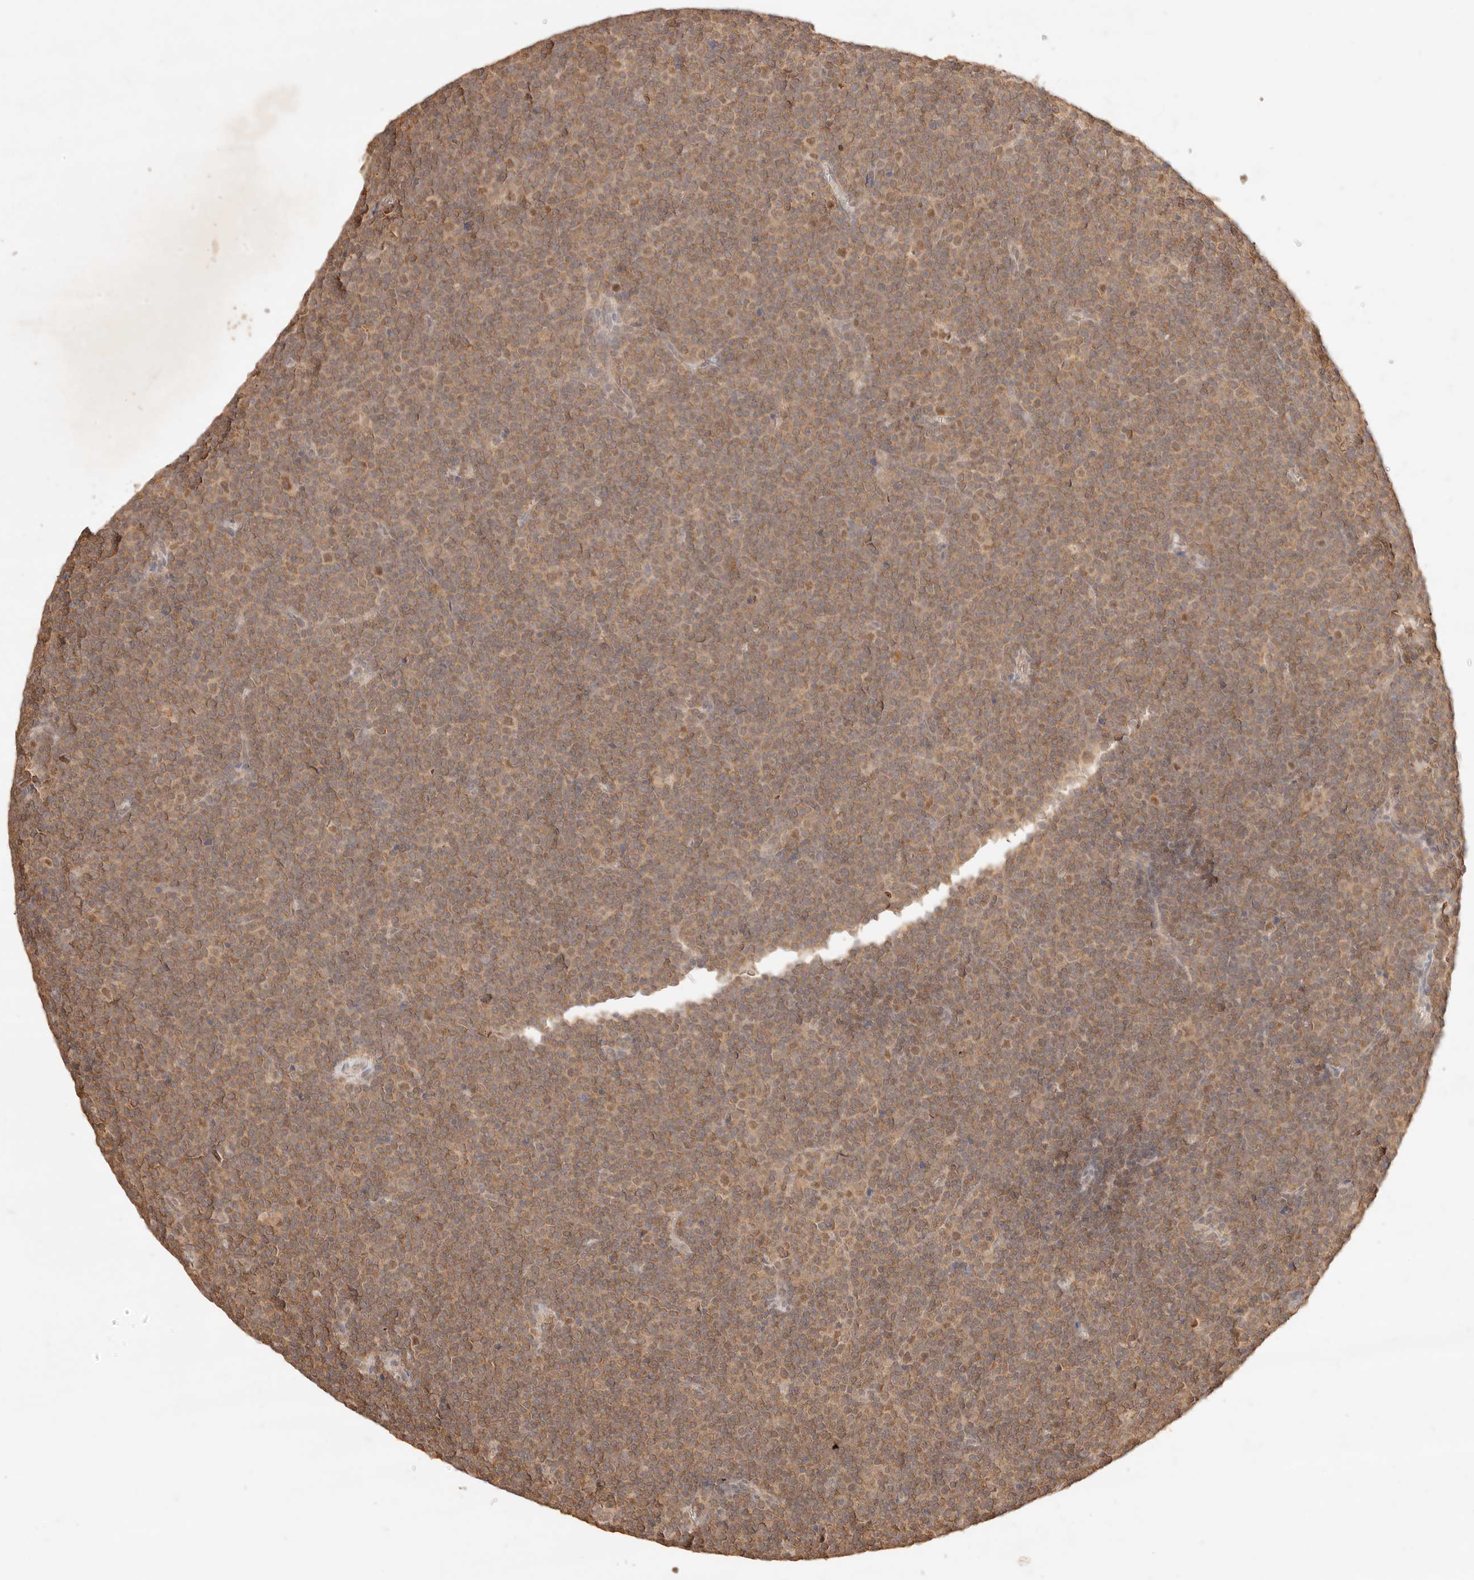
{"staining": {"intensity": "moderate", "quantity": ">75%", "location": "cytoplasmic/membranous"}, "tissue": "lymphoma", "cell_type": "Tumor cells", "image_type": "cancer", "snomed": [{"axis": "morphology", "description": "Malignant lymphoma, non-Hodgkin's type, Low grade"}, {"axis": "topography", "description": "Lymph node"}], "caption": "Brown immunohistochemical staining in lymphoma reveals moderate cytoplasmic/membranous positivity in about >75% of tumor cells.", "gene": "TRIM11", "patient": {"sex": "female", "age": 67}}